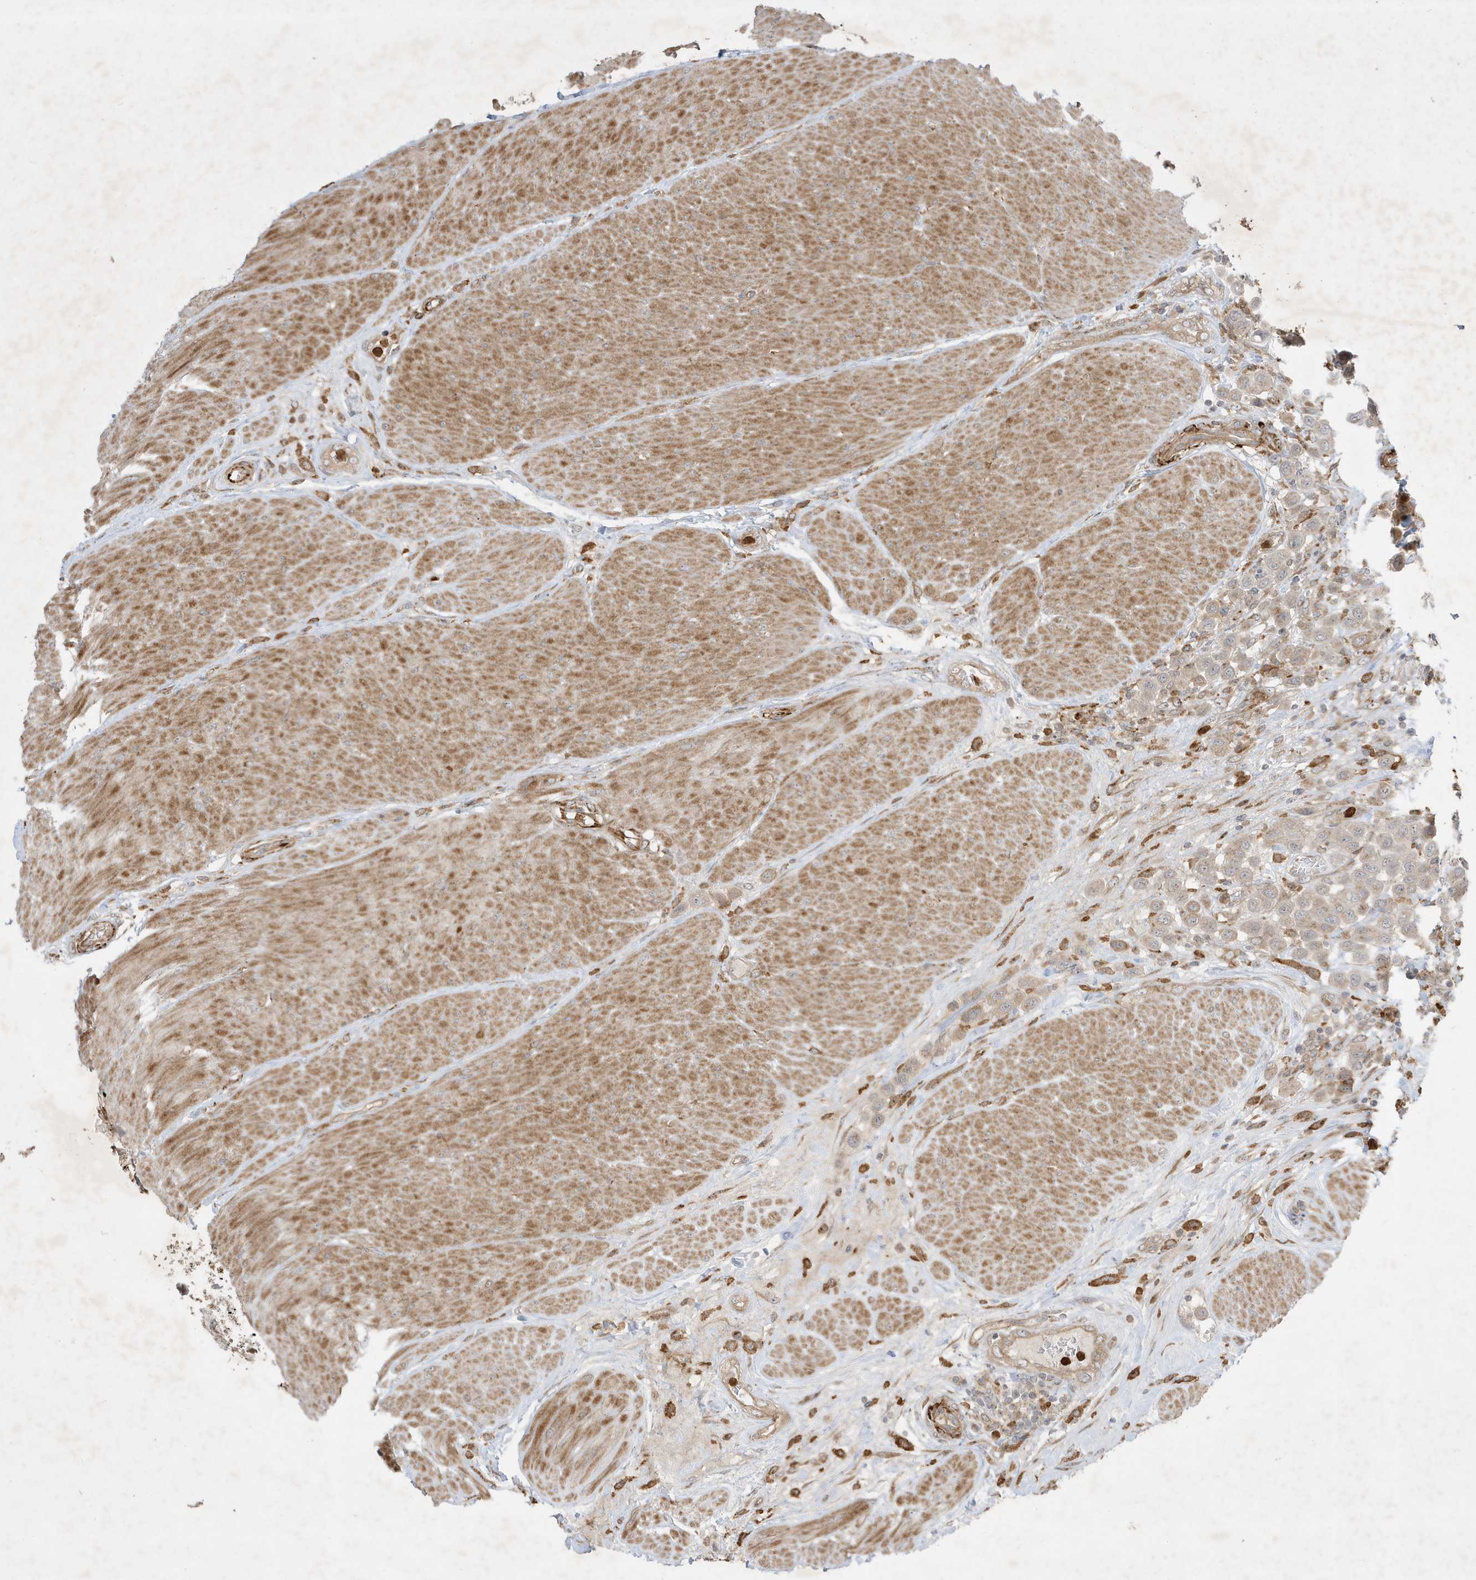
{"staining": {"intensity": "moderate", "quantity": "<25%", "location": "cytoplasmic/membranous"}, "tissue": "urothelial cancer", "cell_type": "Tumor cells", "image_type": "cancer", "snomed": [{"axis": "morphology", "description": "Urothelial carcinoma, High grade"}, {"axis": "topography", "description": "Urinary bladder"}], "caption": "A brown stain highlights moderate cytoplasmic/membranous positivity of a protein in urothelial cancer tumor cells. Nuclei are stained in blue.", "gene": "IFT57", "patient": {"sex": "male", "age": 50}}